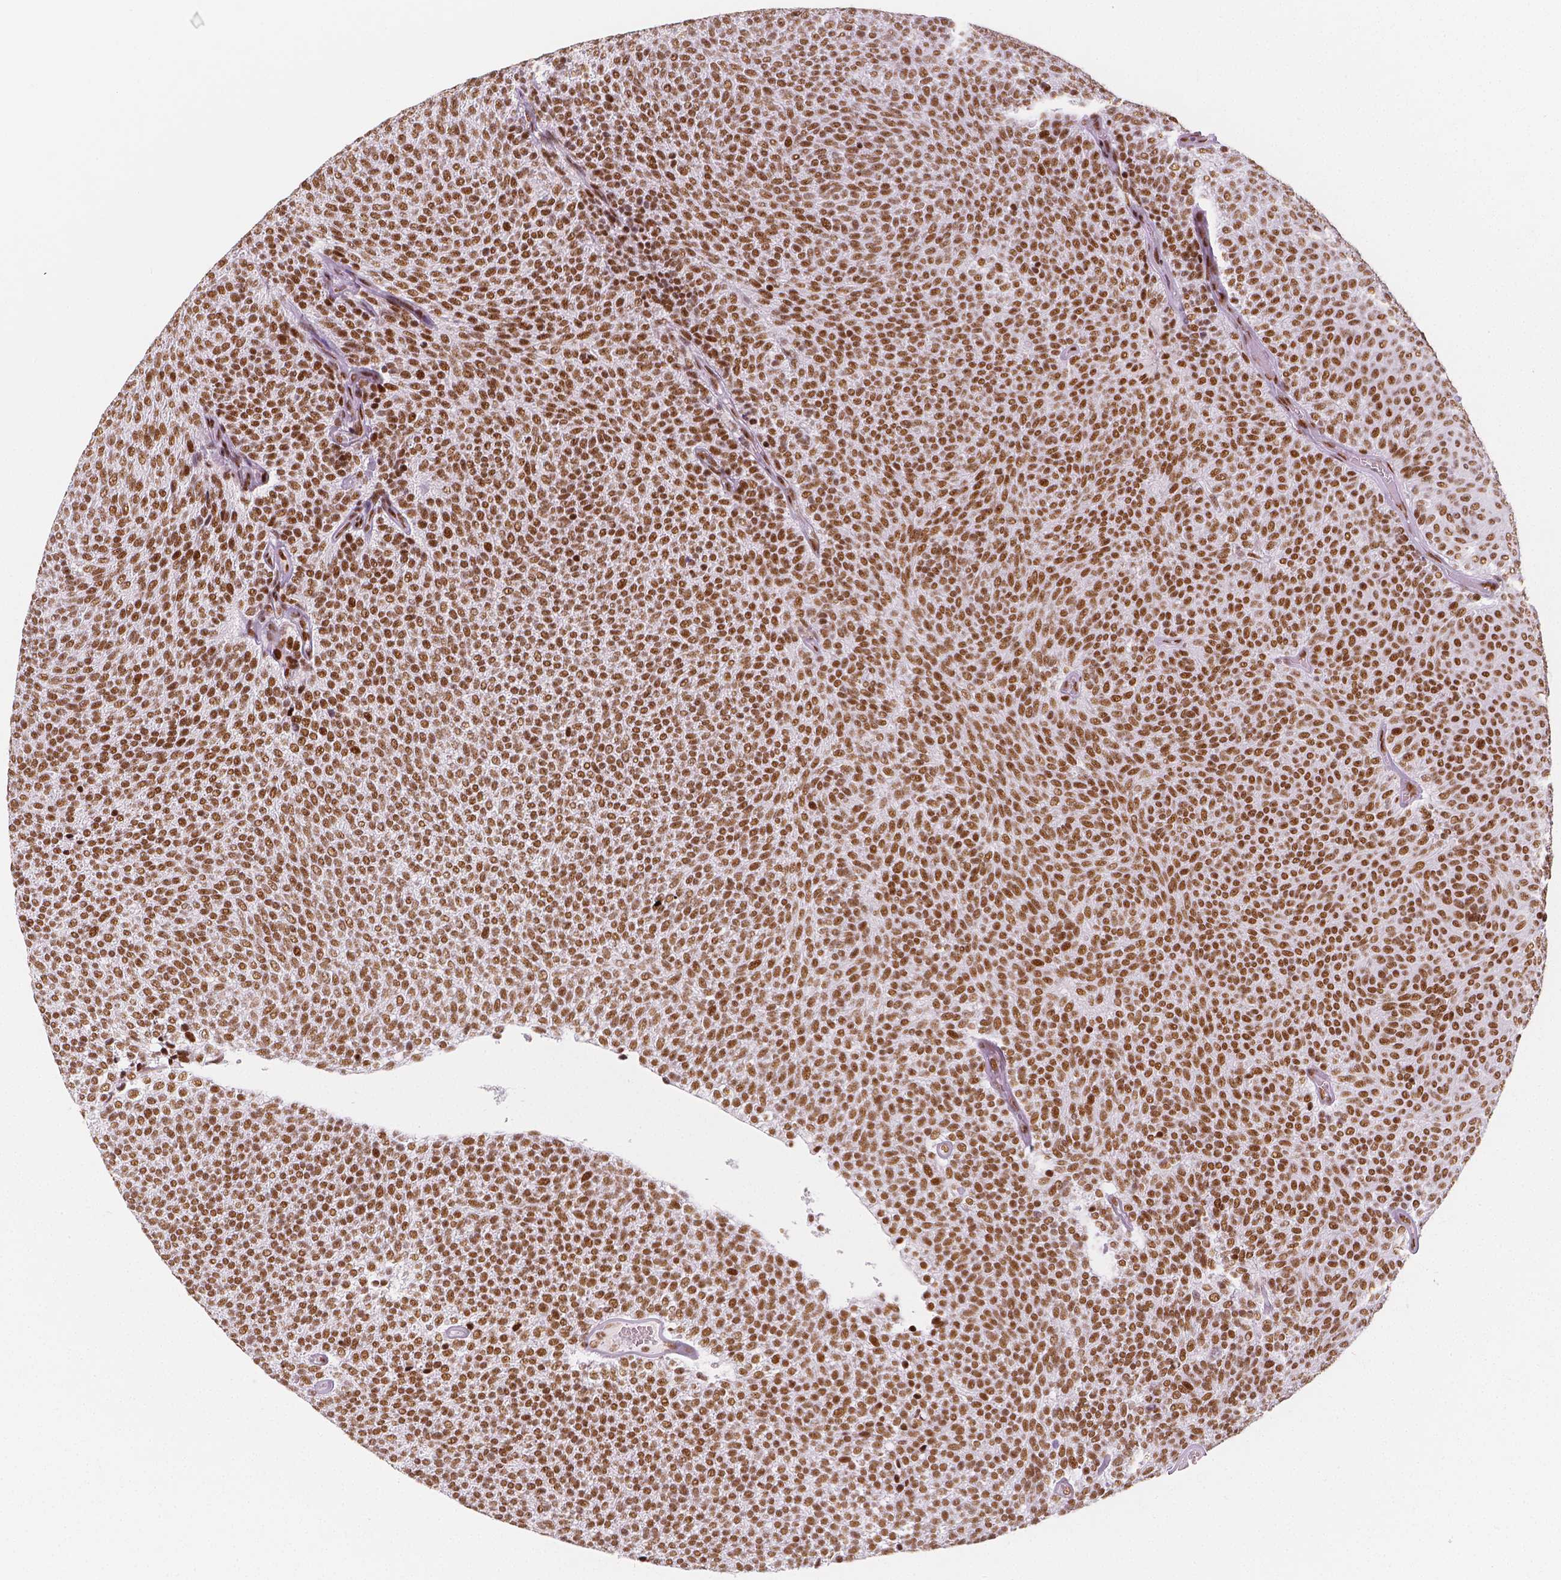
{"staining": {"intensity": "strong", "quantity": ">75%", "location": "nuclear"}, "tissue": "urothelial cancer", "cell_type": "Tumor cells", "image_type": "cancer", "snomed": [{"axis": "morphology", "description": "Urothelial carcinoma, Low grade"}, {"axis": "topography", "description": "Urinary bladder"}], "caption": "Immunohistochemical staining of urothelial cancer reveals high levels of strong nuclear protein staining in about >75% of tumor cells.", "gene": "HDAC1", "patient": {"sex": "male", "age": 77}}